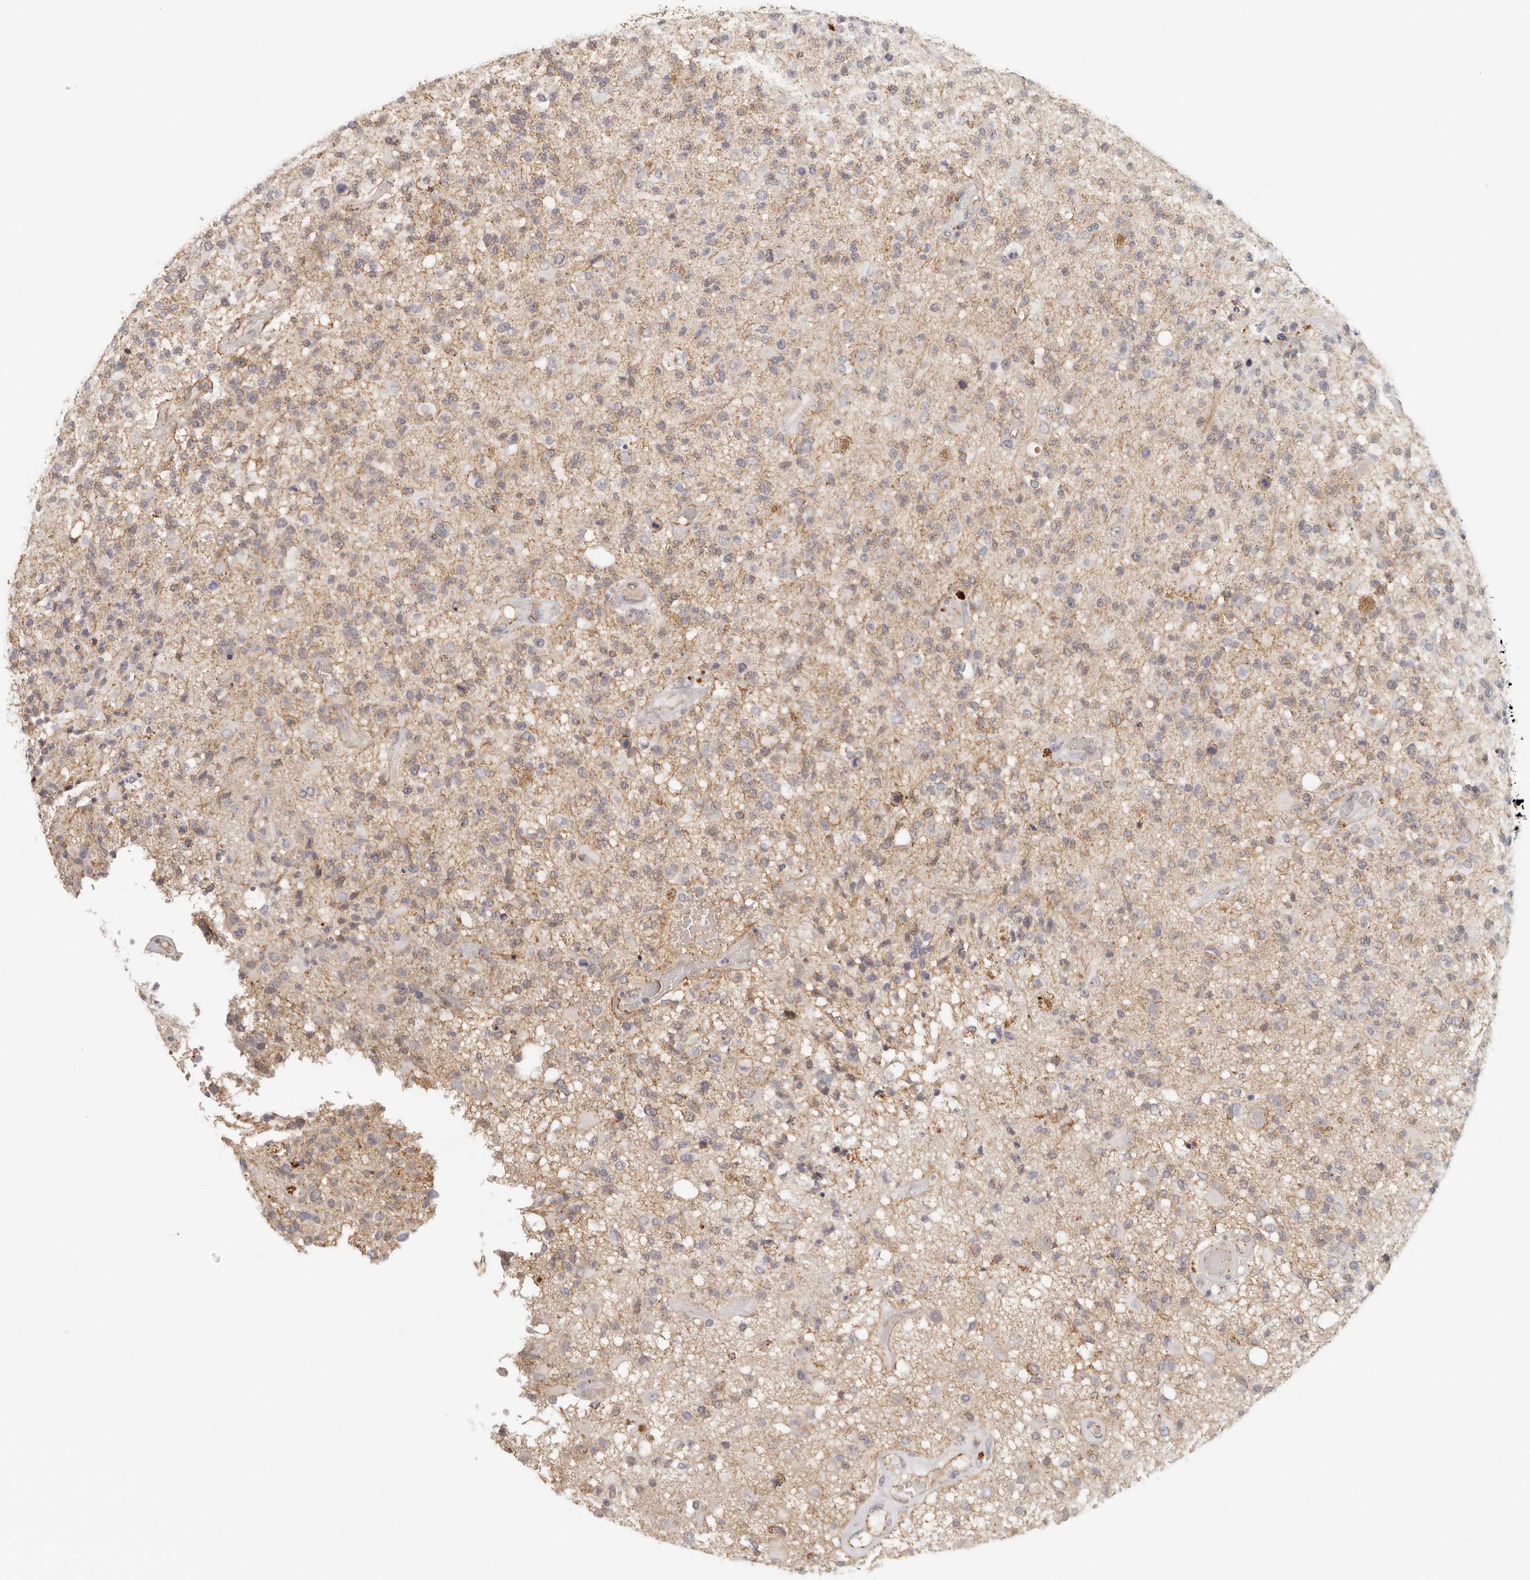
{"staining": {"intensity": "weak", "quantity": ">75%", "location": "cytoplasmic/membranous"}, "tissue": "glioma", "cell_type": "Tumor cells", "image_type": "cancer", "snomed": [{"axis": "morphology", "description": "Glioma, malignant, High grade"}, {"axis": "morphology", "description": "Glioblastoma, NOS"}, {"axis": "topography", "description": "Brain"}], "caption": "This is a histology image of immunohistochemistry staining of glioma, which shows weak staining in the cytoplasmic/membranous of tumor cells.", "gene": "ANXA9", "patient": {"sex": "male", "age": 60}}